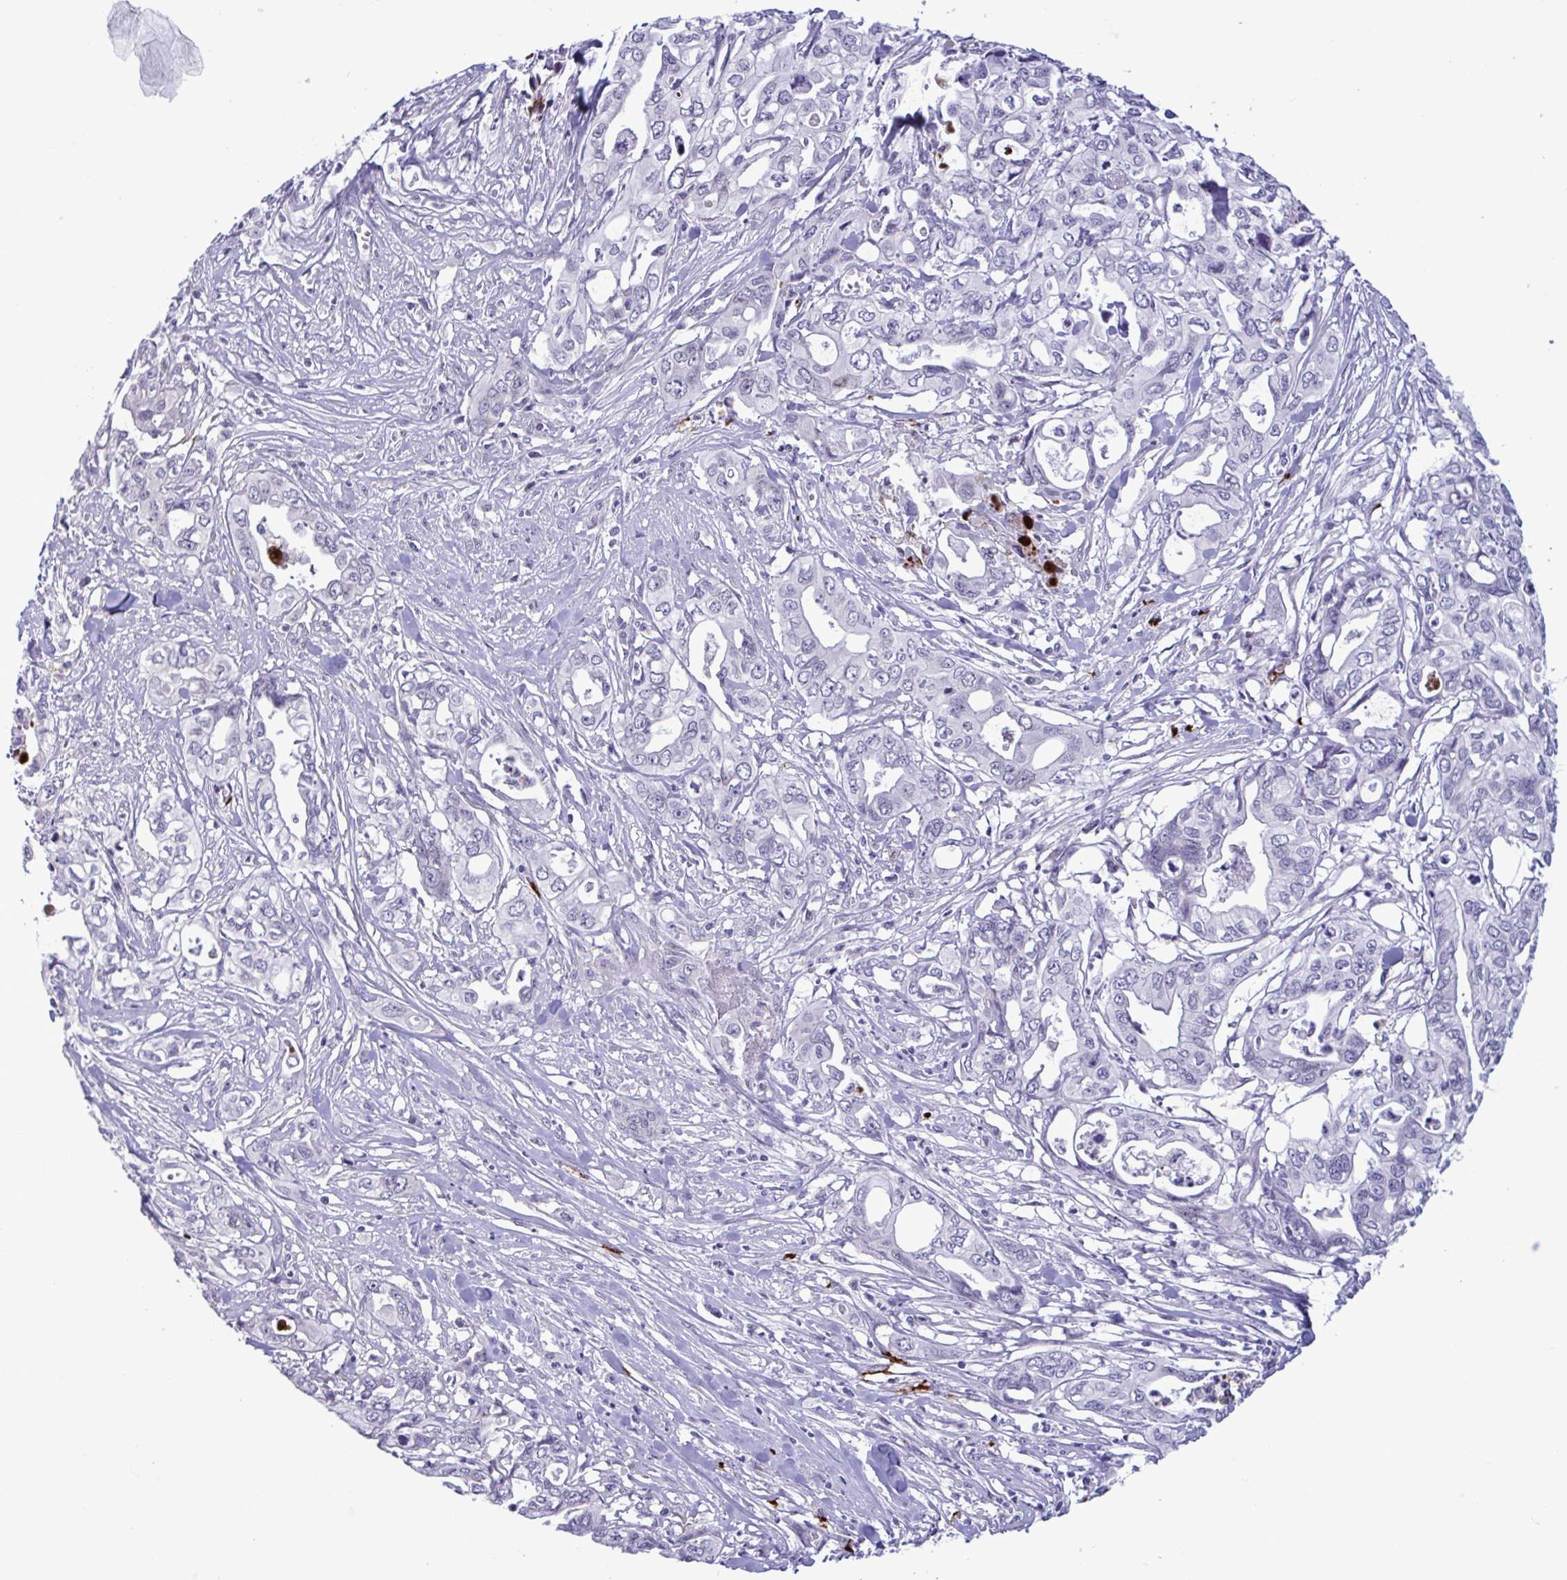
{"staining": {"intensity": "negative", "quantity": "none", "location": "none"}, "tissue": "pancreatic cancer", "cell_type": "Tumor cells", "image_type": "cancer", "snomed": [{"axis": "morphology", "description": "Adenocarcinoma, NOS"}, {"axis": "topography", "description": "Pancreas"}], "caption": "IHC micrograph of neoplastic tissue: human pancreatic adenocarcinoma stained with DAB displays no significant protein staining in tumor cells.", "gene": "DOCK11", "patient": {"sex": "male", "age": 68}}